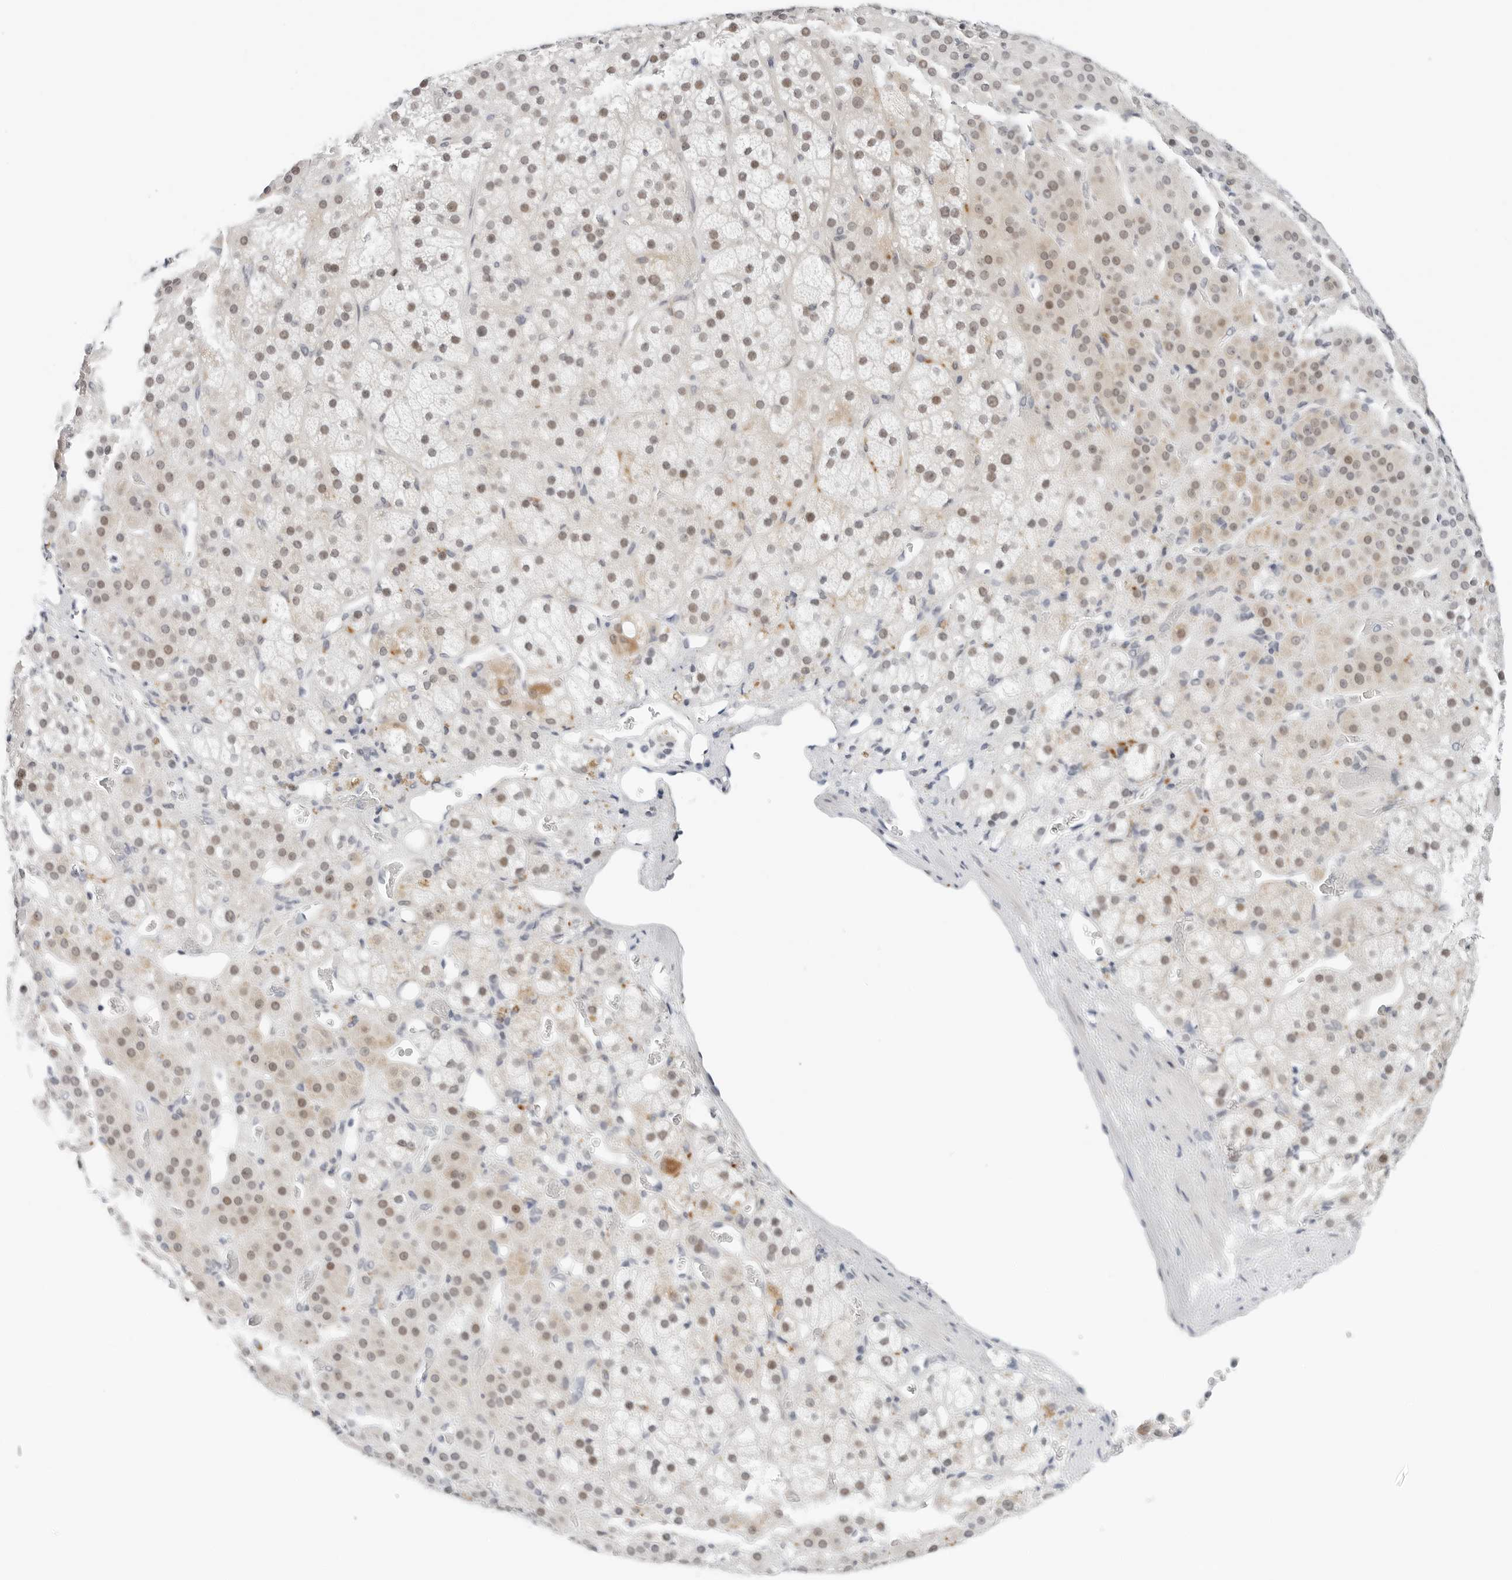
{"staining": {"intensity": "moderate", "quantity": "<25%", "location": "cytoplasmic/membranous,nuclear"}, "tissue": "adrenal gland", "cell_type": "Glandular cells", "image_type": "normal", "snomed": [{"axis": "morphology", "description": "Normal tissue, NOS"}, {"axis": "topography", "description": "Adrenal gland"}], "caption": "Adrenal gland stained with DAB (3,3'-diaminobenzidine) immunohistochemistry (IHC) displays low levels of moderate cytoplasmic/membranous,nuclear staining in about <25% of glandular cells.", "gene": "TSEN2", "patient": {"sex": "male", "age": 57}}